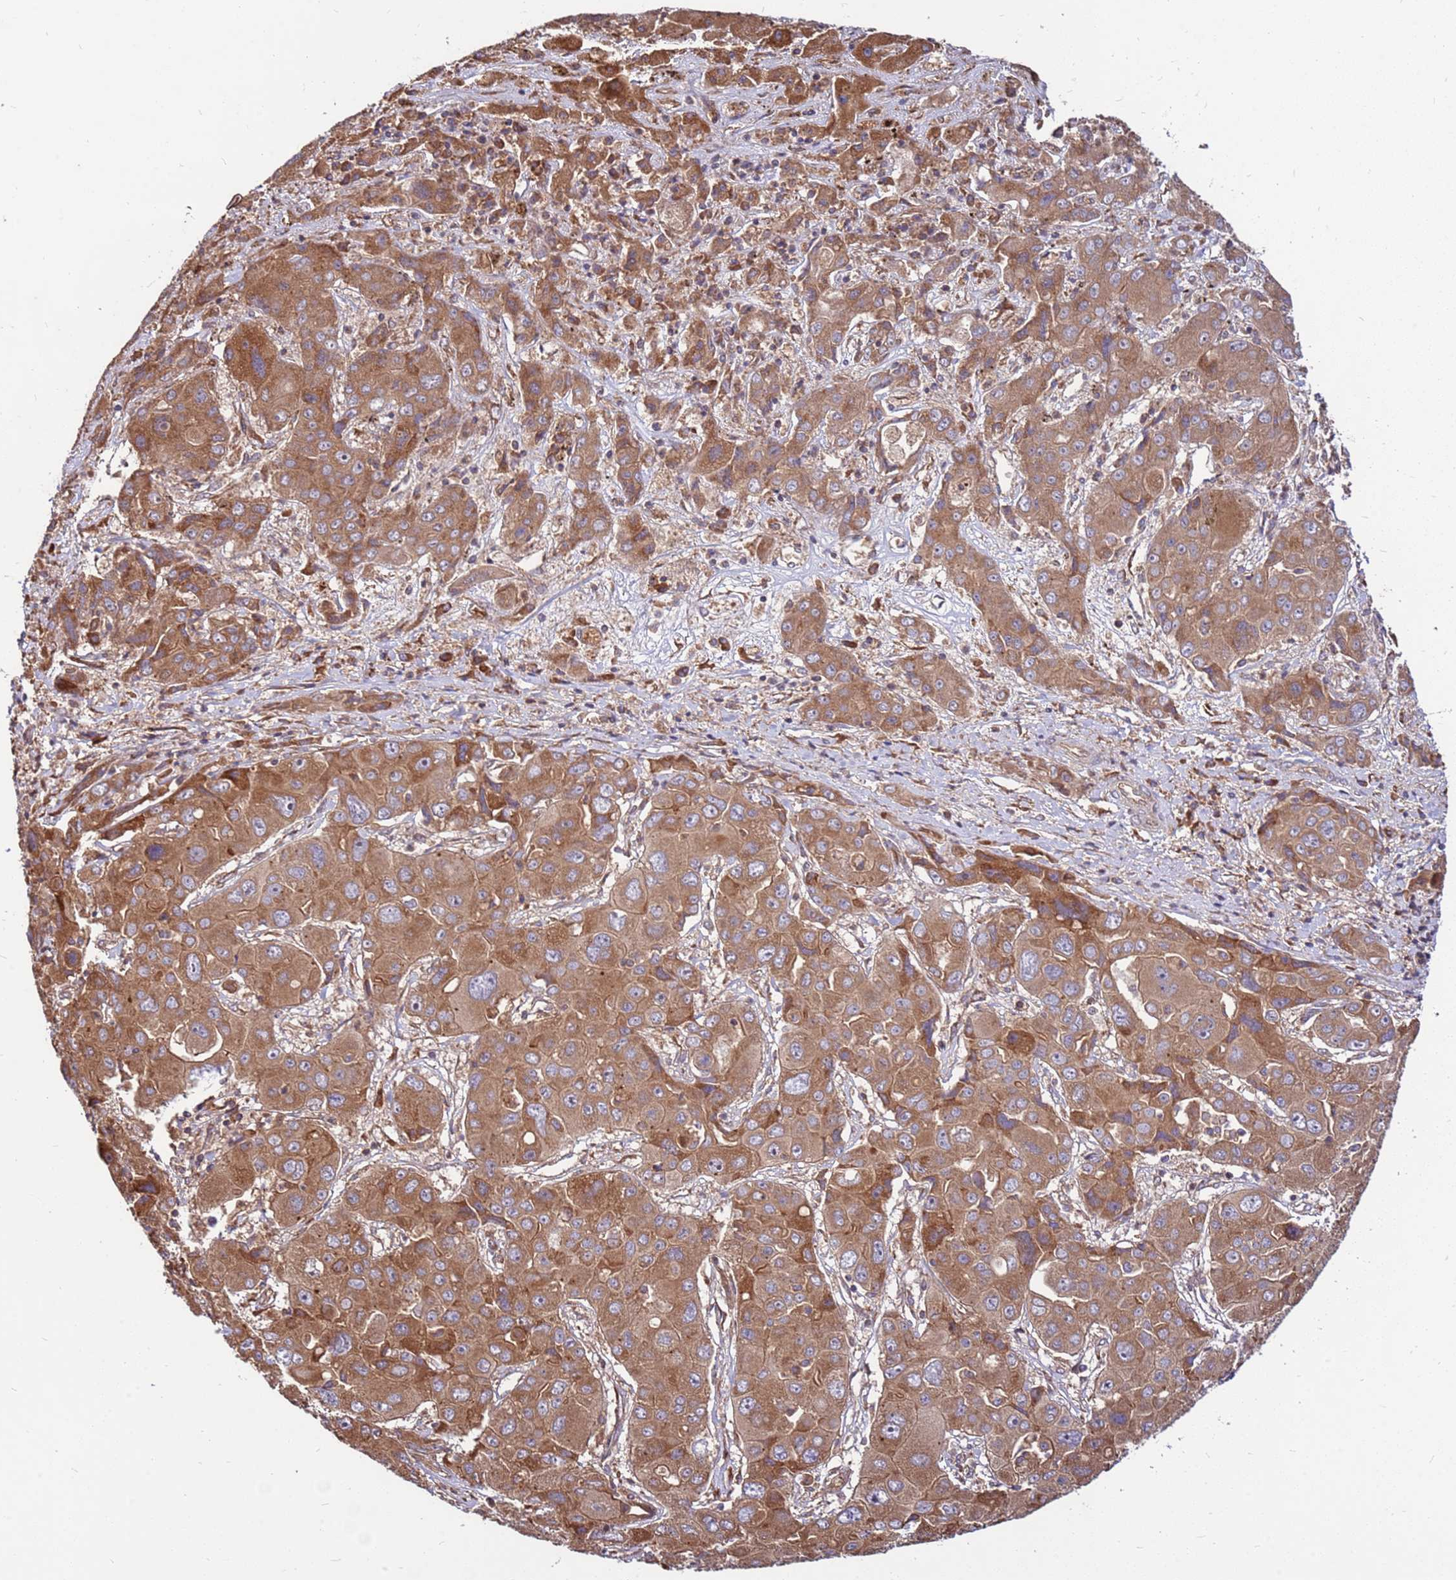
{"staining": {"intensity": "moderate", "quantity": ">75%", "location": "cytoplasmic/membranous"}, "tissue": "liver cancer", "cell_type": "Tumor cells", "image_type": "cancer", "snomed": [{"axis": "morphology", "description": "Cholangiocarcinoma"}, {"axis": "topography", "description": "Liver"}], "caption": "Liver cancer tissue displays moderate cytoplasmic/membranous expression in approximately >75% of tumor cells, visualized by immunohistochemistry. Immunohistochemistry stains the protein in brown and the nuclei are stained blue.", "gene": "SLC44A5", "patient": {"sex": "male", "age": 67}}